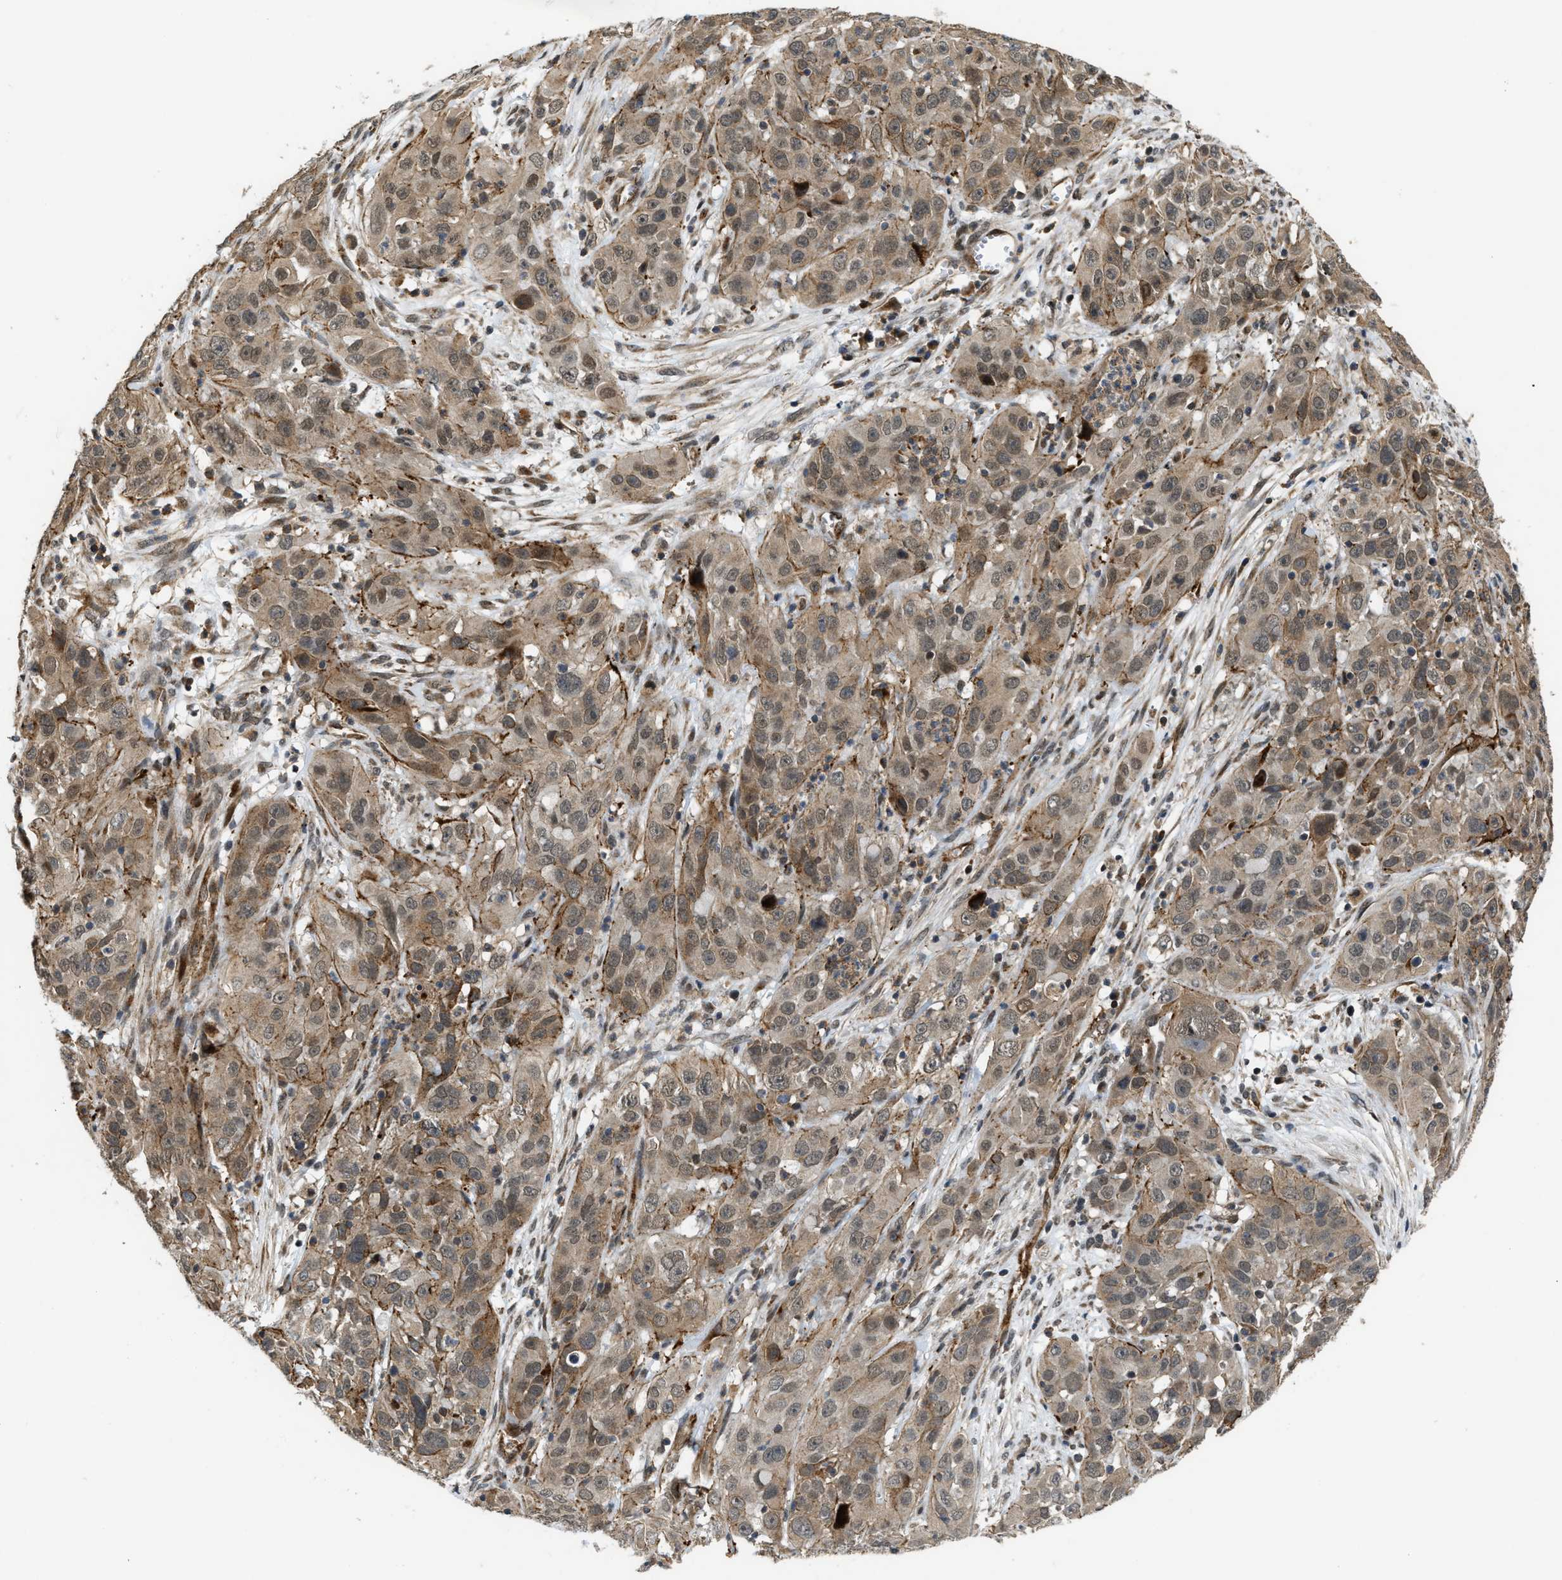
{"staining": {"intensity": "moderate", "quantity": ">75%", "location": "cytoplasmic/membranous"}, "tissue": "cervical cancer", "cell_type": "Tumor cells", "image_type": "cancer", "snomed": [{"axis": "morphology", "description": "Squamous cell carcinoma, NOS"}, {"axis": "topography", "description": "Cervix"}], "caption": "Moderate cytoplasmic/membranous protein positivity is identified in about >75% of tumor cells in cervical cancer.", "gene": "DPF2", "patient": {"sex": "female", "age": 32}}